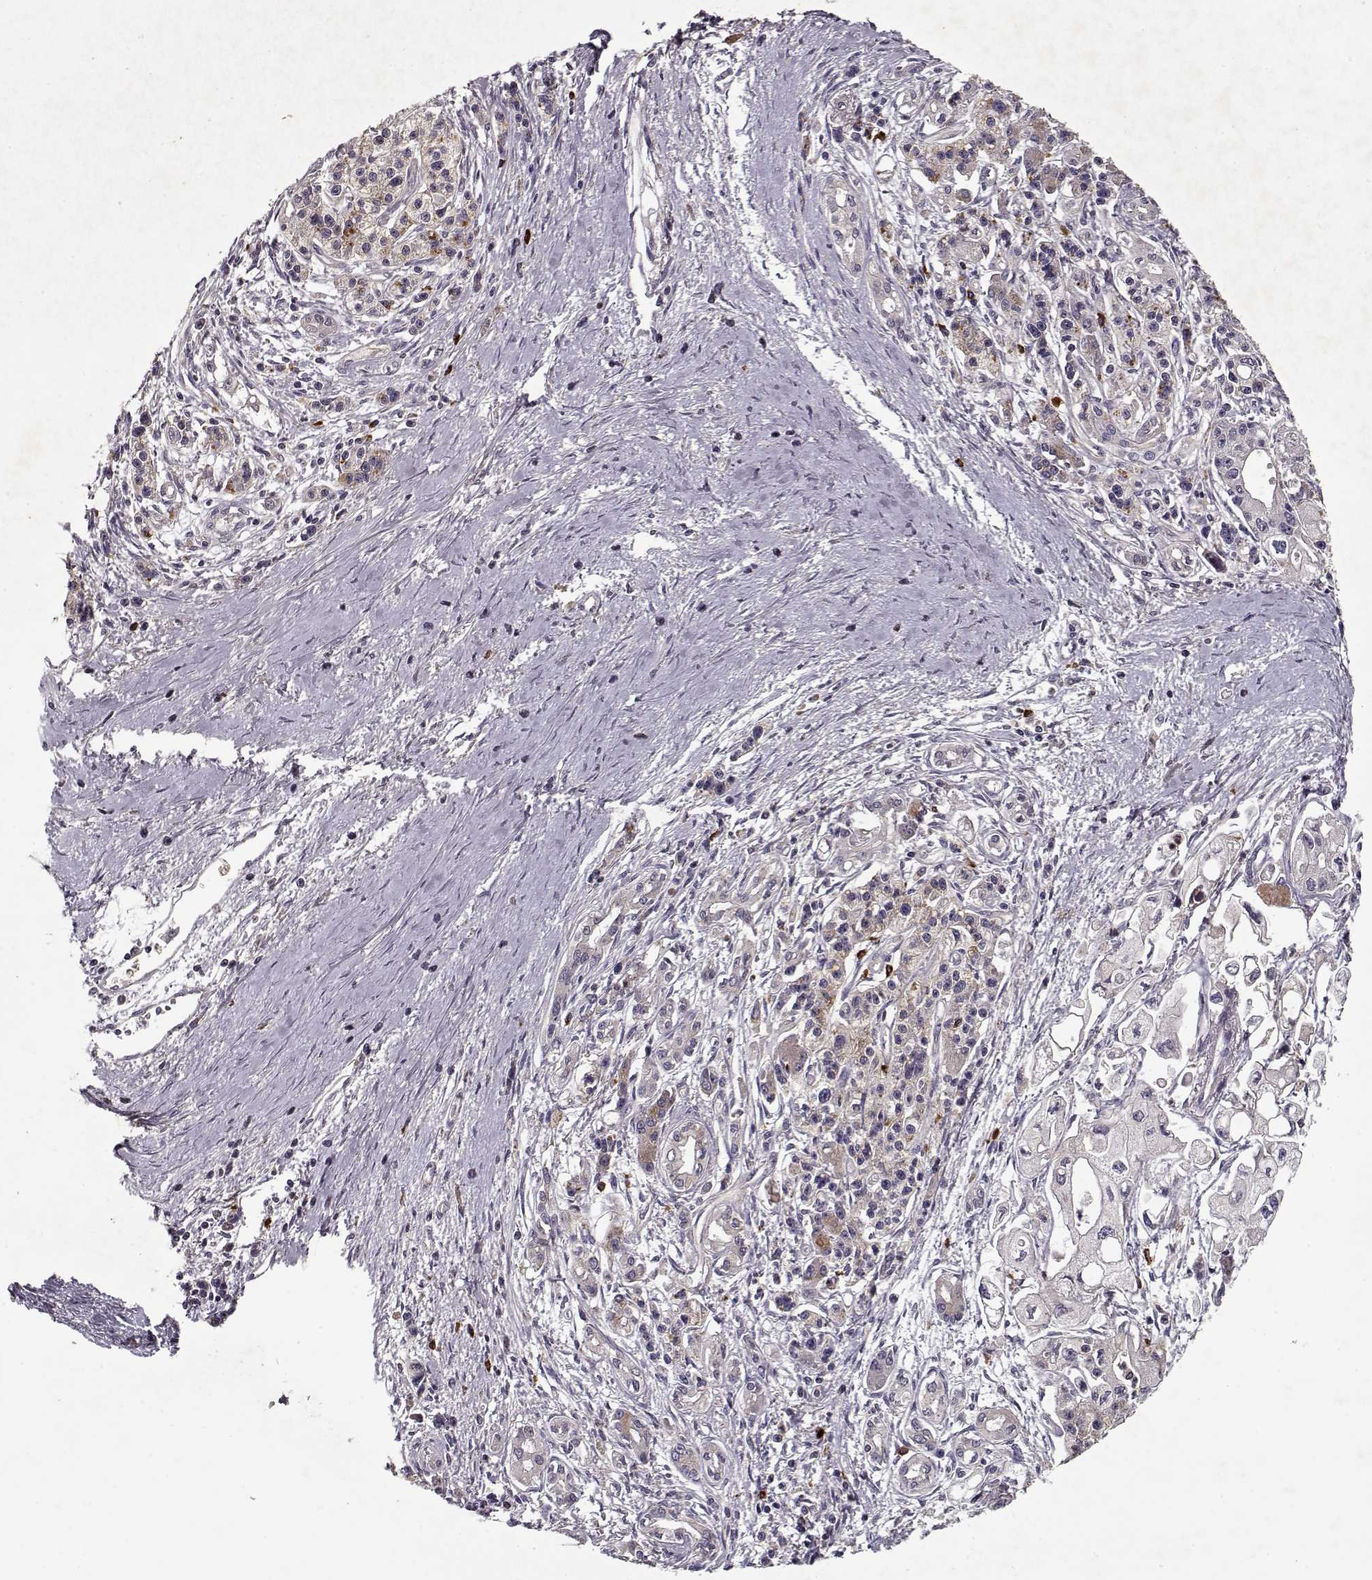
{"staining": {"intensity": "negative", "quantity": "none", "location": "none"}, "tissue": "pancreatic cancer", "cell_type": "Tumor cells", "image_type": "cancer", "snomed": [{"axis": "morphology", "description": "Adenocarcinoma, NOS"}, {"axis": "topography", "description": "Pancreas"}], "caption": "Immunohistochemistry (IHC) histopathology image of neoplastic tissue: pancreatic adenocarcinoma stained with DAB demonstrates no significant protein positivity in tumor cells.", "gene": "PPP1R12A", "patient": {"sex": "male", "age": 70}}